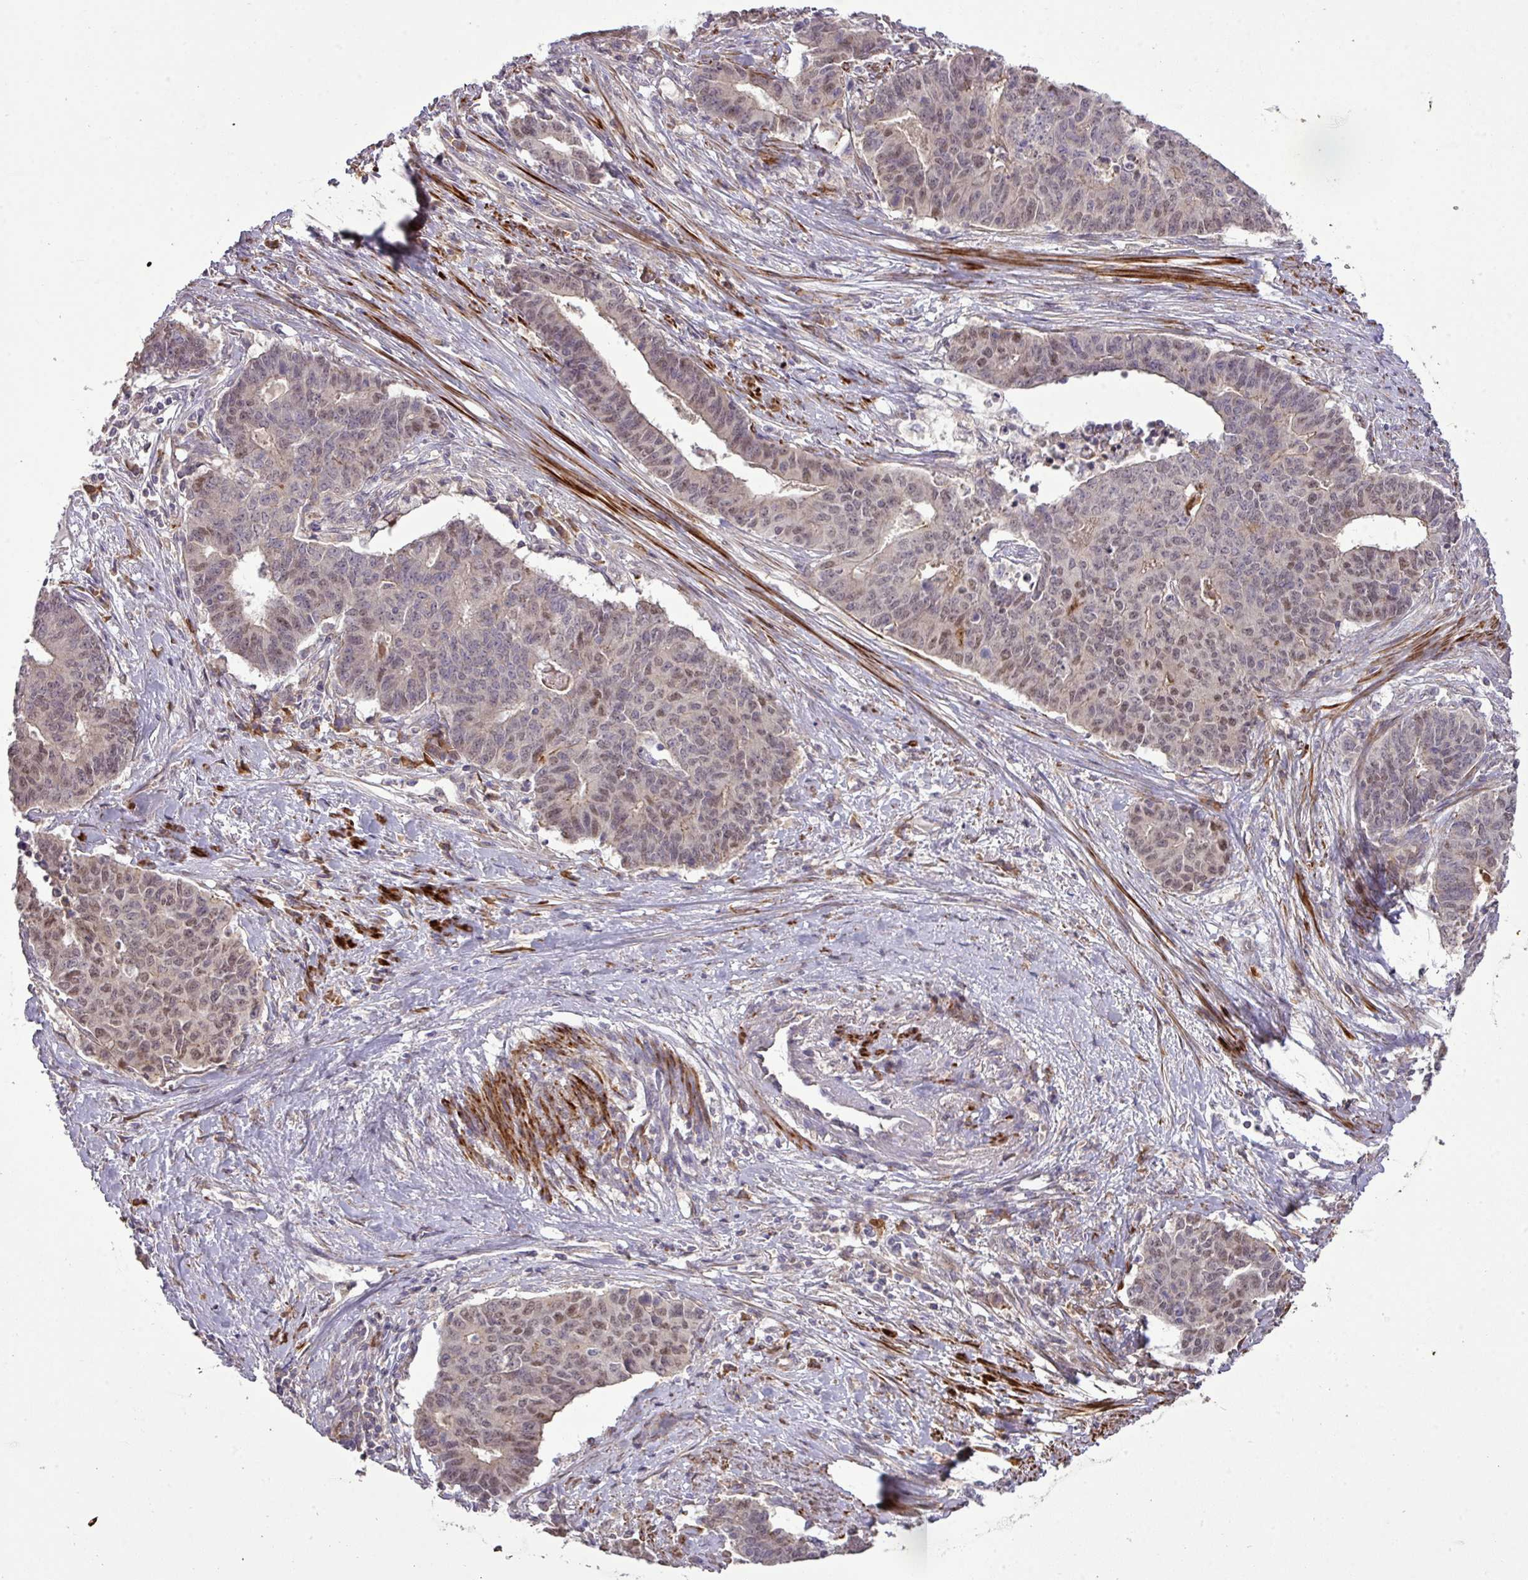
{"staining": {"intensity": "weak", "quantity": "25%-75%", "location": "nuclear"}, "tissue": "endometrial cancer", "cell_type": "Tumor cells", "image_type": "cancer", "snomed": [{"axis": "morphology", "description": "Adenocarcinoma, NOS"}, {"axis": "topography", "description": "Endometrium"}], "caption": "Tumor cells show low levels of weak nuclear expression in approximately 25%-75% of cells in endometrial adenocarcinoma.", "gene": "TPRA1", "patient": {"sex": "female", "age": 59}}